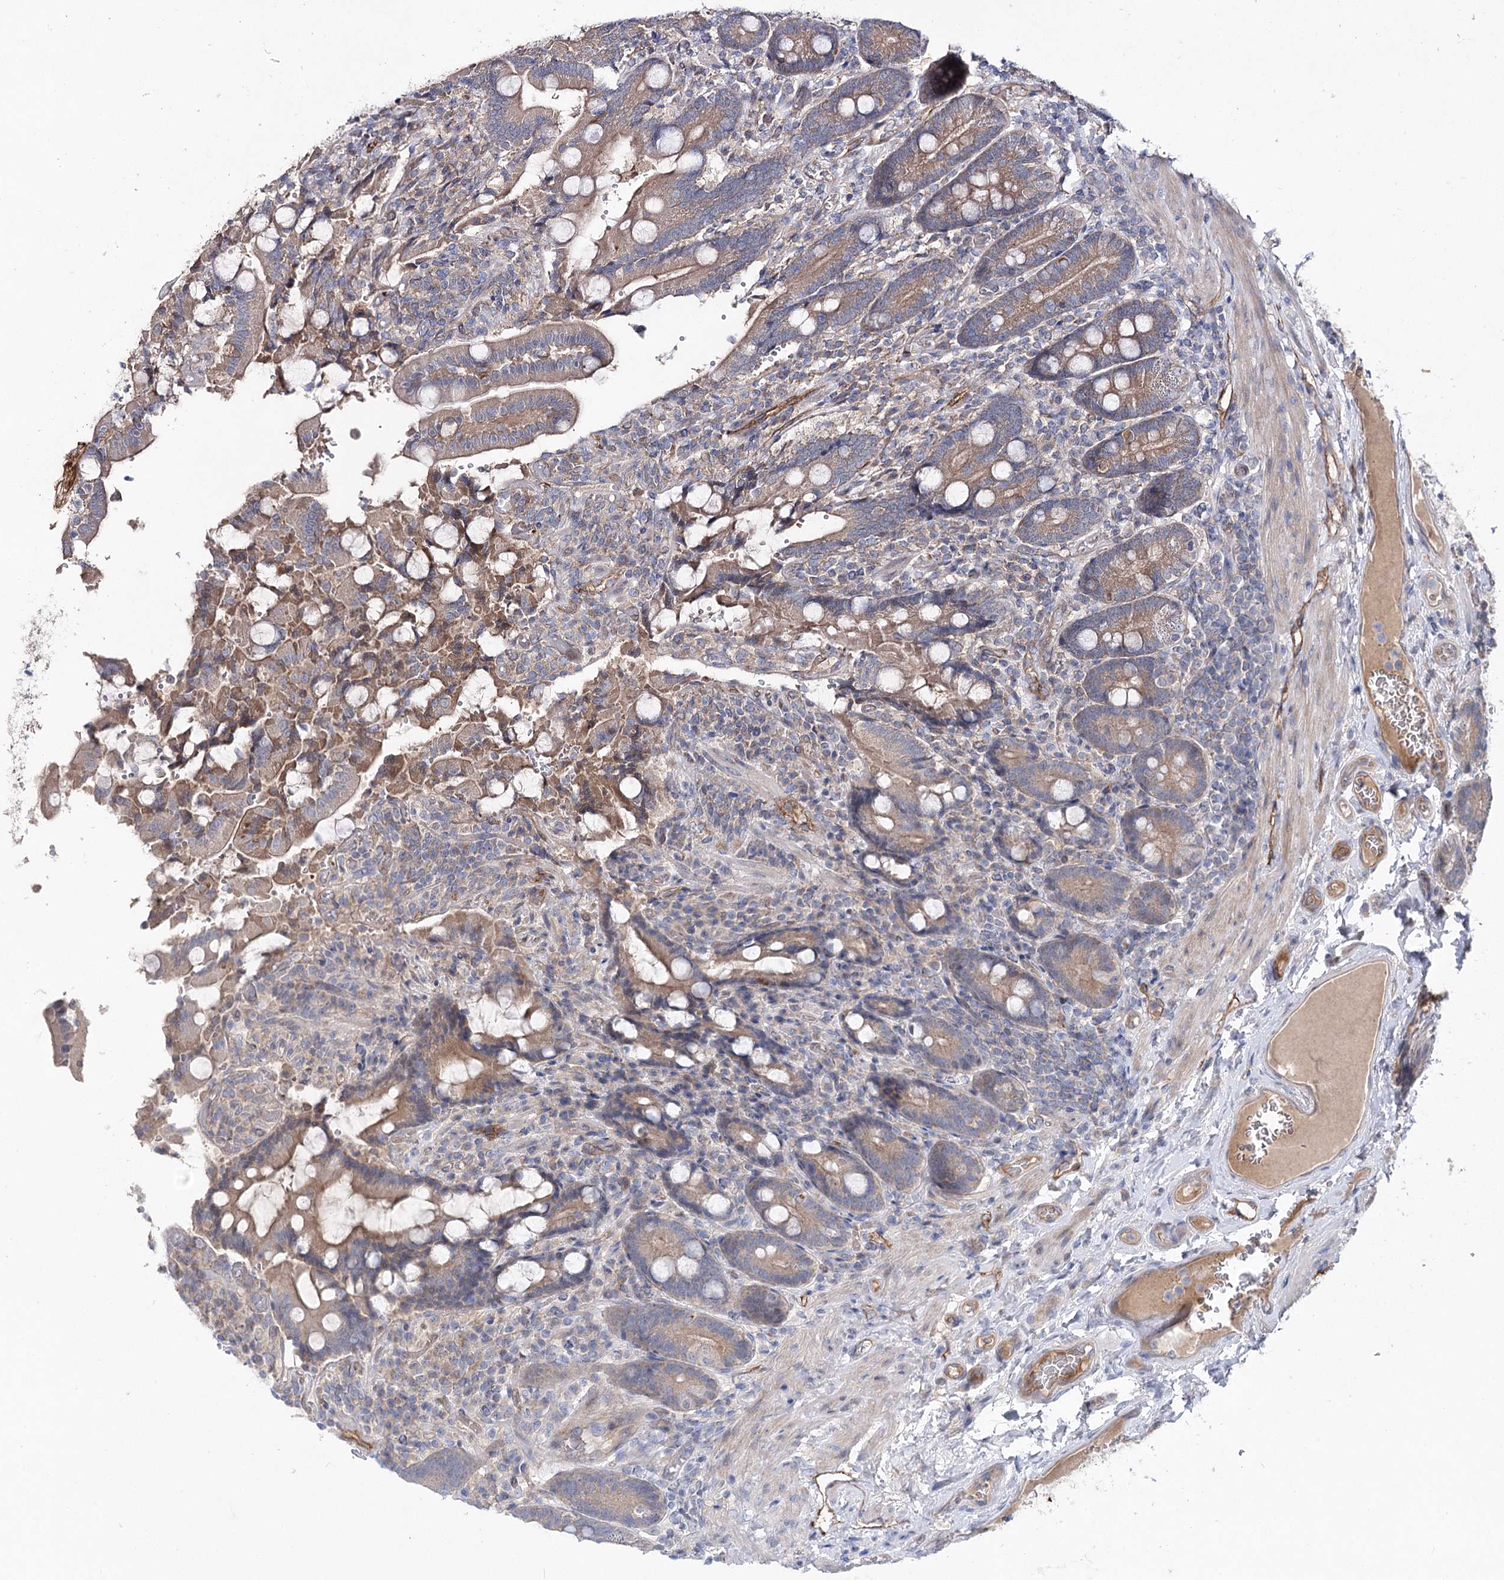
{"staining": {"intensity": "weak", "quantity": ">75%", "location": "cytoplasmic/membranous"}, "tissue": "duodenum", "cell_type": "Glandular cells", "image_type": "normal", "snomed": [{"axis": "morphology", "description": "Normal tissue, NOS"}, {"axis": "topography", "description": "Duodenum"}], "caption": "Protein staining by immunohistochemistry (IHC) shows weak cytoplasmic/membranous positivity in about >75% of glandular cells in normal duodenum. The staining was performed using DAB (3,3'-diaminobenzidine) to visualize the protein expression in brown, while the nuclei were stained in blue with hematoxylin (Magnification: 20x).", "gene": "LRRC14B", "patient": {"sex": "female", "age": 62}}